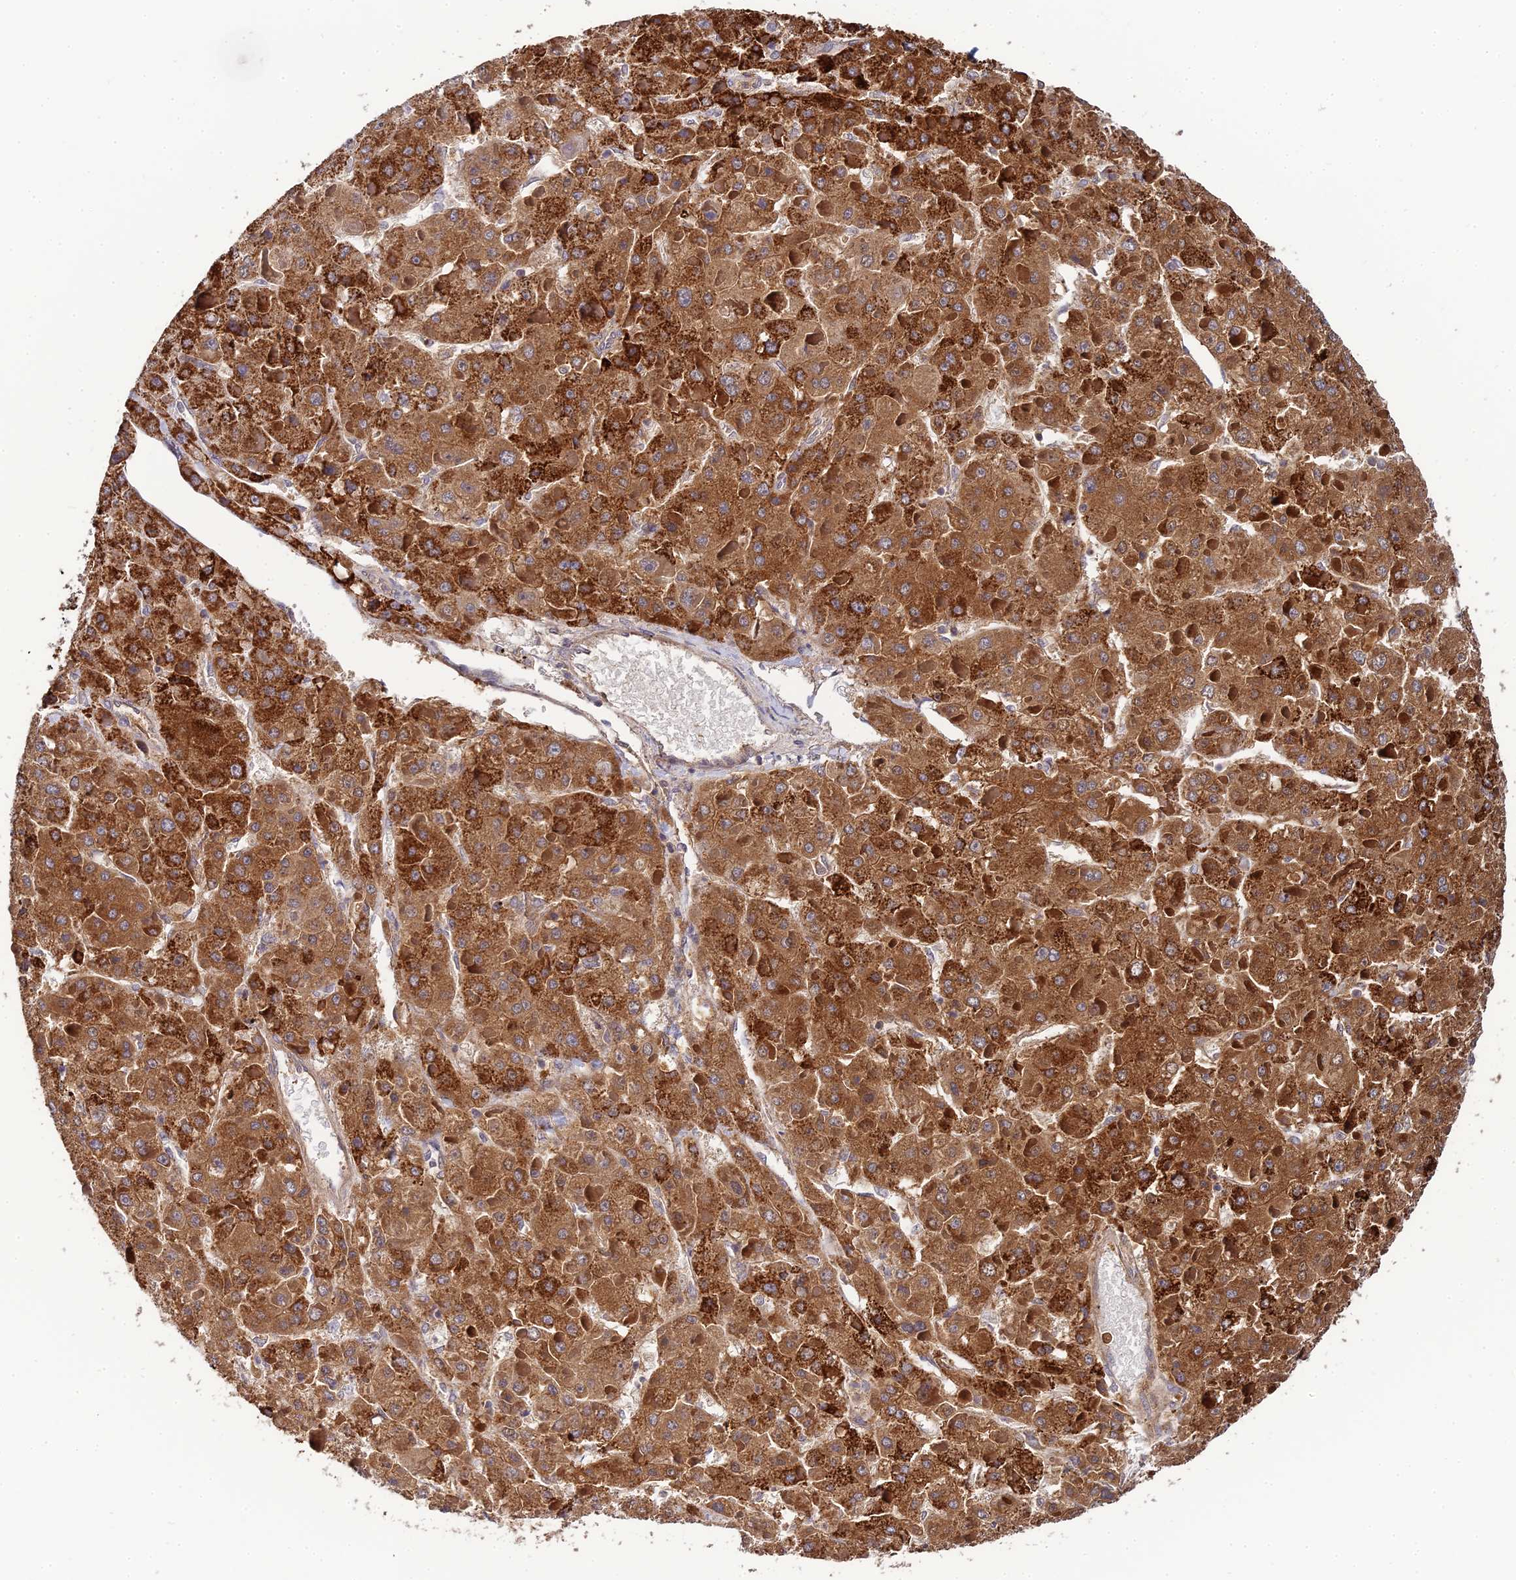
{"staining": {"intensity": "strong", "quantity": ">75%", "location": "cytoplasmic/membranous"}, "tissue": "liver cancer", "cell_type": "Tumor cells", "image_type": "cancer", "snomed": [{"axis": "morphology", "description": "Carcinoma, Hepatocellular, NOS"}, {"axis": "topography", "description": "Liver"}], "caption": "Strong cytoplasmic/membranous staining is identified in about >75% of tumor cells in liver cancer.", "gene": "LSM5", "patient": {"sex": "female", "age": 73}}